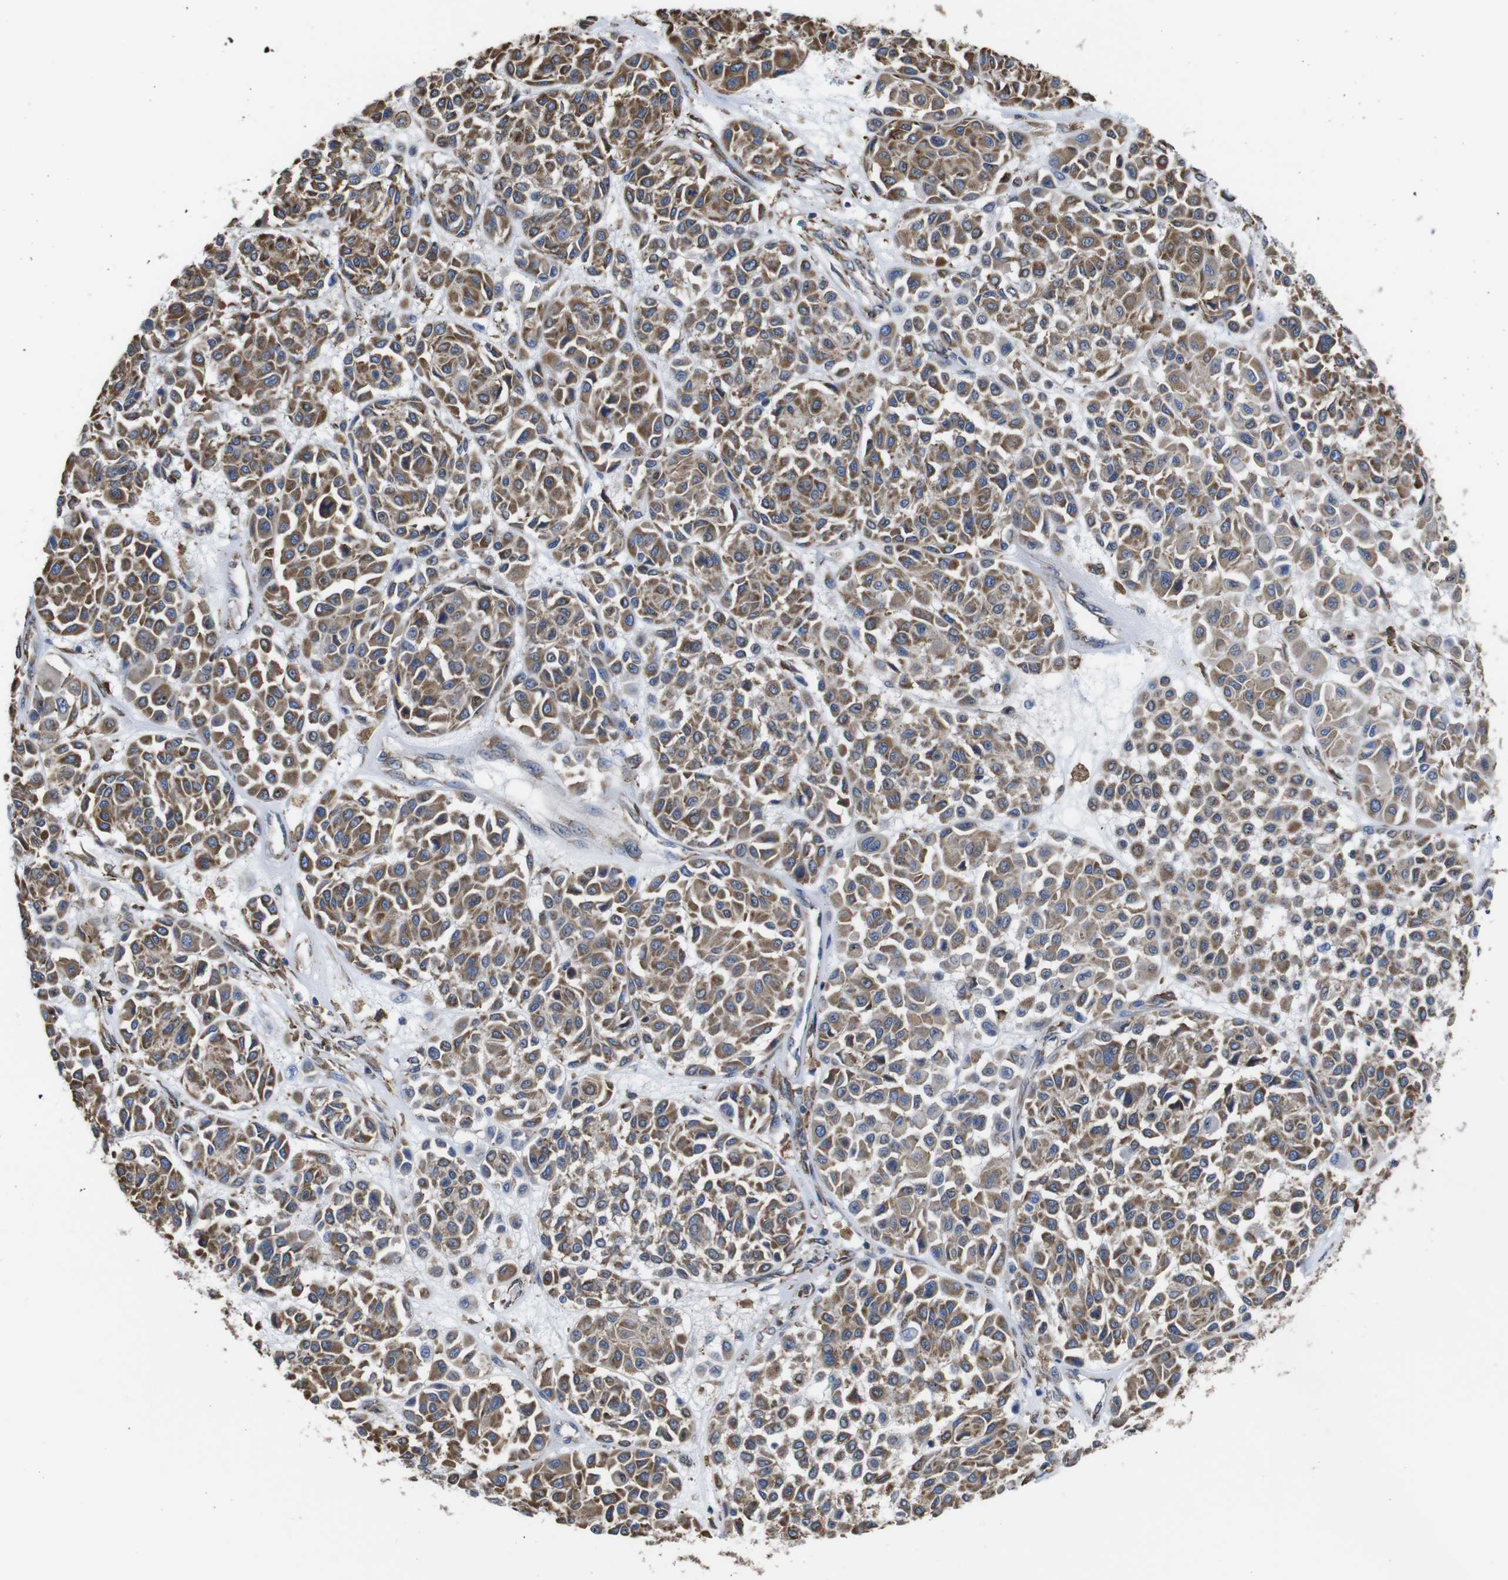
{"staining": {"intensity": "moderate", "quantity": ">75%", "location": "cytoplasmic/membranous"}, "tissue": "melanoma", "cell_type": "Tumor cells", "image_type": "cancer", "snomed": [{"axis": "morphology", "description": "Malignant melanoma, Metastatic site"}, {"axis": "topography", "description": "Soft tissue"}], "caption": "IHC of melanoma displays medium levels of moderate cytoplasmic/membranous staining in approximately >75% of tumor cells. (IHC, brightfield microscopy, high magnification).", "gene": "PPIB", "patient": {"sex": "male", "age": 41}}